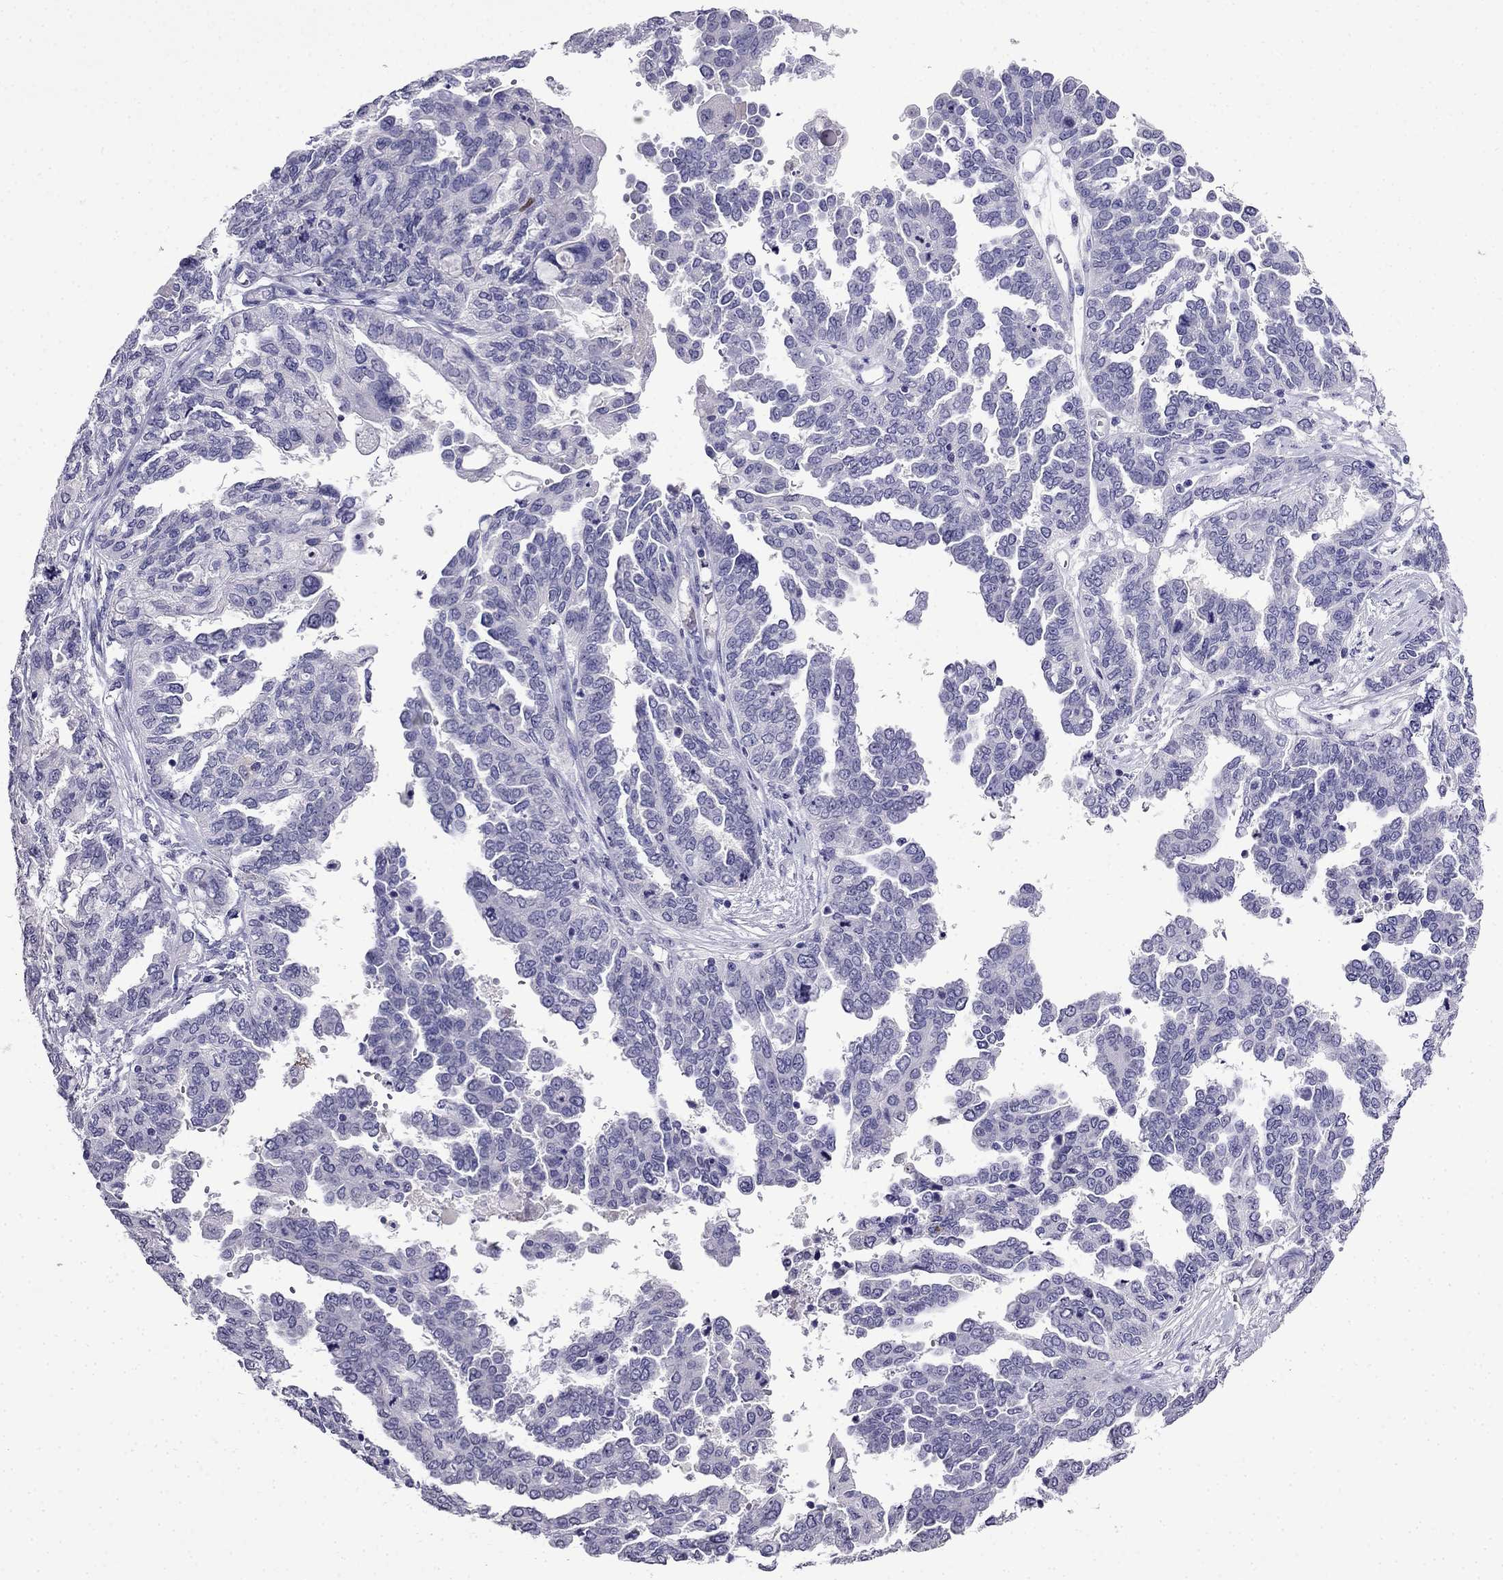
{"staining": {"intensity": "negative", "quantity": "none", "location": "none"}, "tissue": "ovarian cancer", "cell_type": "Tumor cells", "image_type": "cancer", "snomed": [{"axis": "morphology", "description": "Cystadenocarcinoma, serous, NOS"}, {"axis": "topography", "description": "Ovary"}], "caption": "There is no significant expression in tumor cells of ovarian cancer. (DAB (3,3'-diaminobenzidine) immunohistochemistry (IHC) visualized using brightfield microscopy, high magnification).", "gene": "CDHR4", "patient": {"sex": "female", "age": 53}}